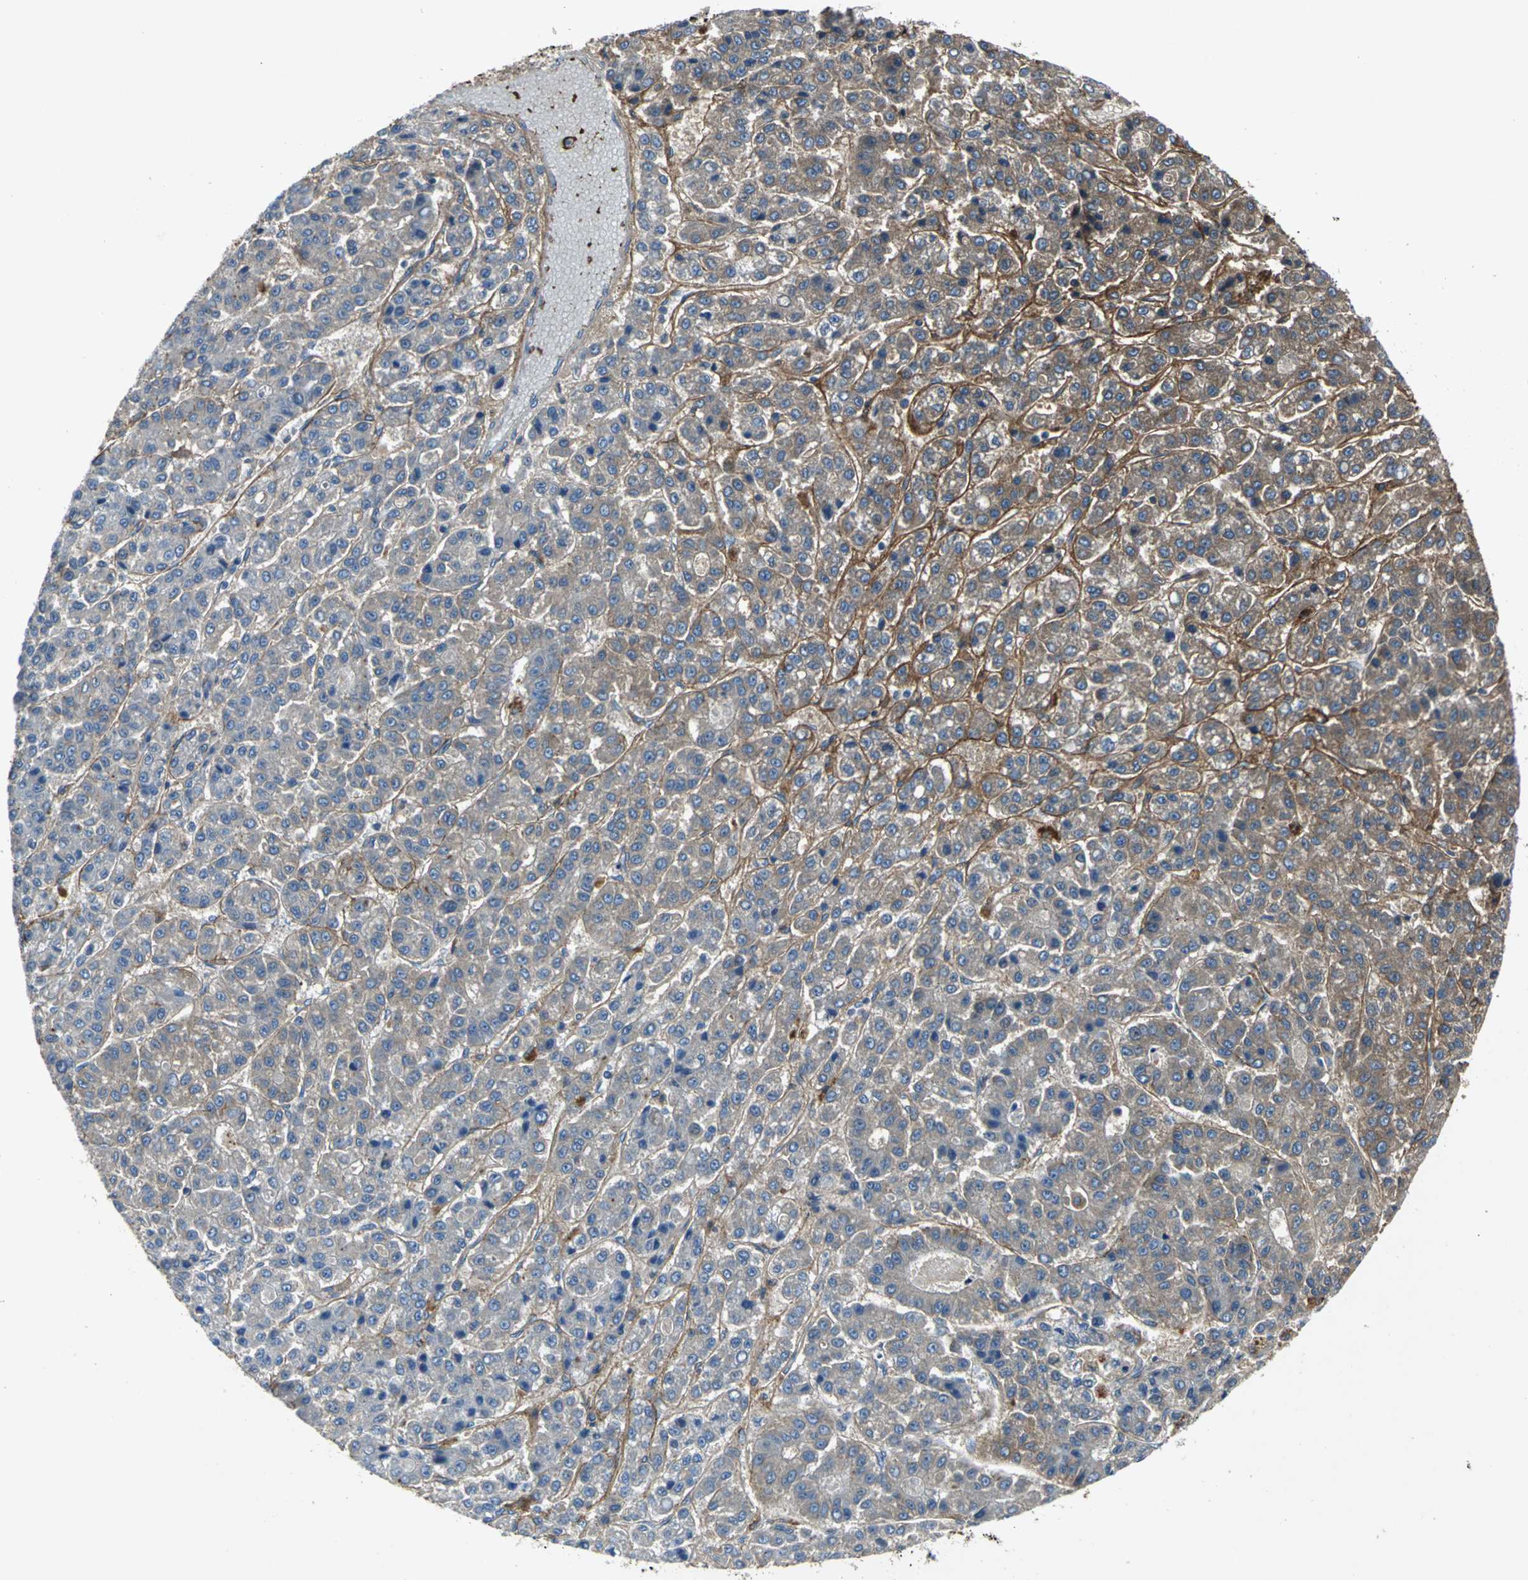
{"staining": {"intensity": "weak", "quantity": "25%-75%", "location": "cytoplasmic/membranous"}, "tissue": "liver cancer", "cell_type": "Tumor cells", "image_type": "cancer", "snomed": [{"axis": "morphology", "description": "Carcinoma, Hepatocellular, NOS"}, {"axis": "topography", "description": "Liver"}], "caption": "High-magnification brightfield microscopy of hepatocellular carcinoma (liver) stained with DAB (brown) and counterstained with hematoxylin (blue). tumor cells exhibit weak cytoplasmic/membranous staining is present in approximately25%-75% of cells.", "gene": "EFNB3", "patient": {"sex": "male", "age": 70}}